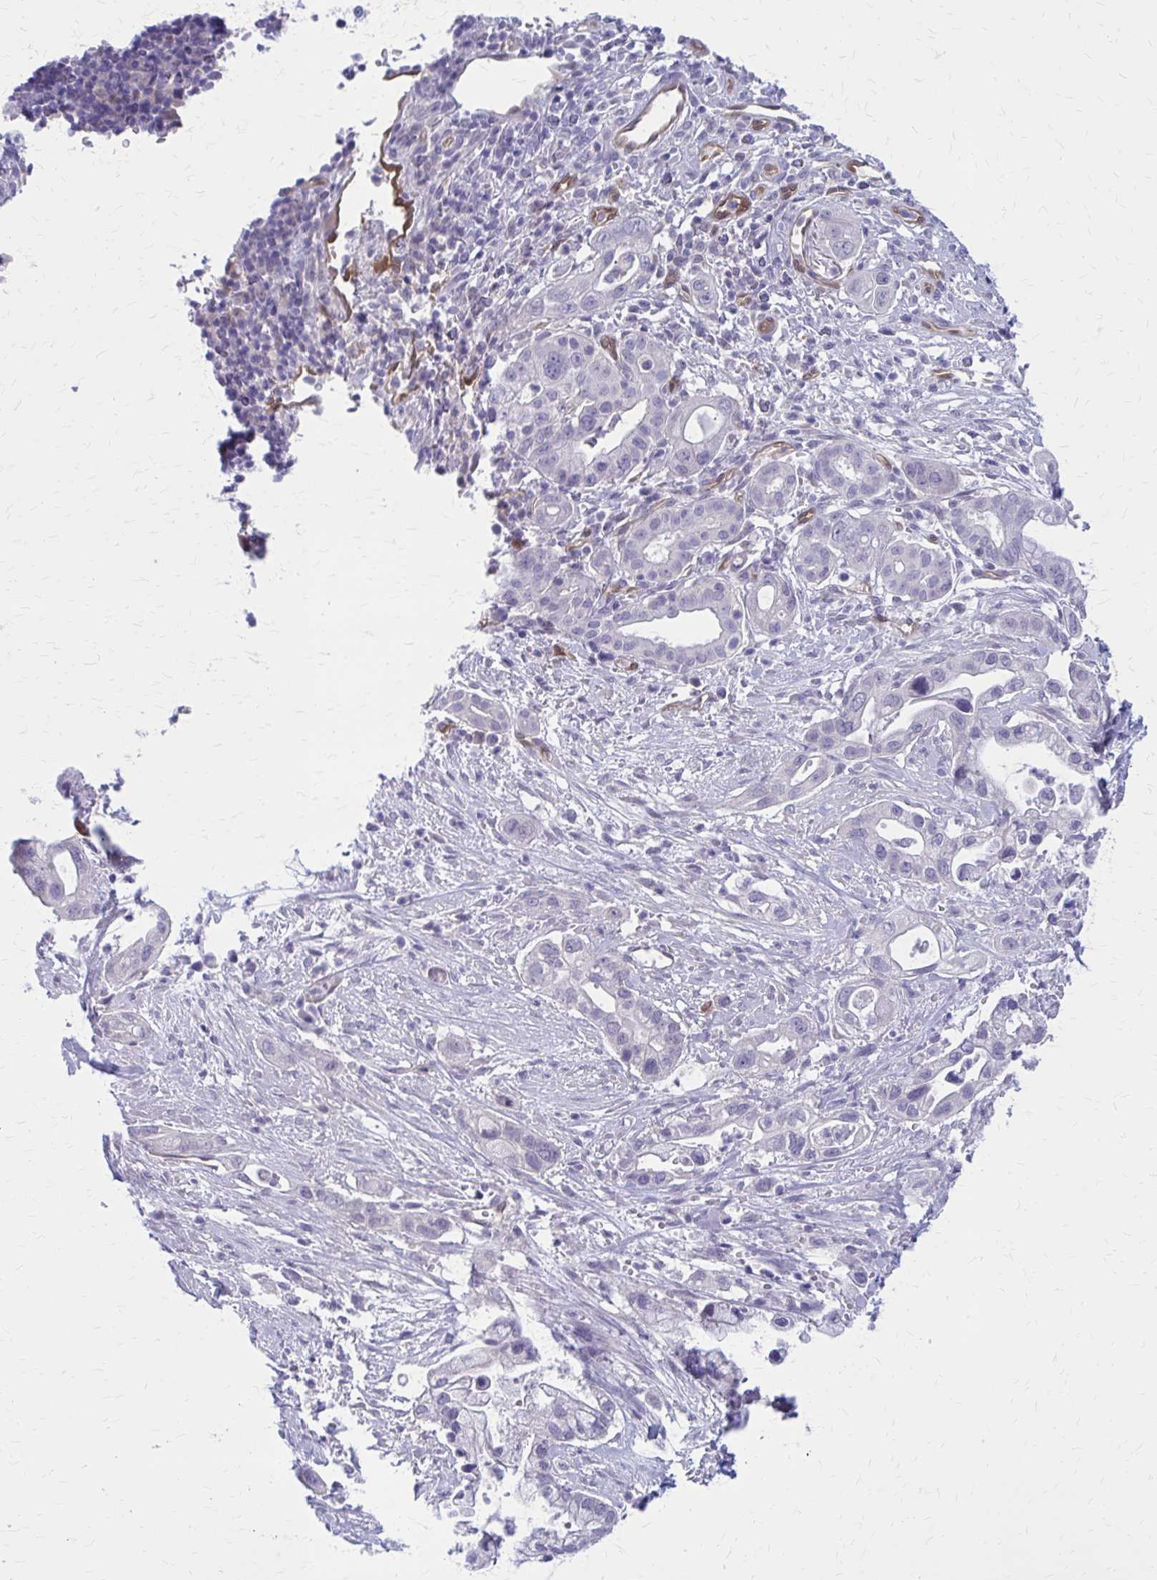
{"staining": {"intensity": "negative", "quantity": "none", "location": "none"}, "tissue": "pancreatic cancer", "cell_type": "Tumor cells", "image_type": "cancer", "snomed": [{"axis": "morphology", "description": "Adenocarcinoma, NOS"}, {"axis": "topography", "description": "Pancreas"}], "caption": "Tumor cells are negative for protein expression in human pancreatic cancer.", "gene": "CLIC2", "patient": {"sex": "male", "age": 44}}